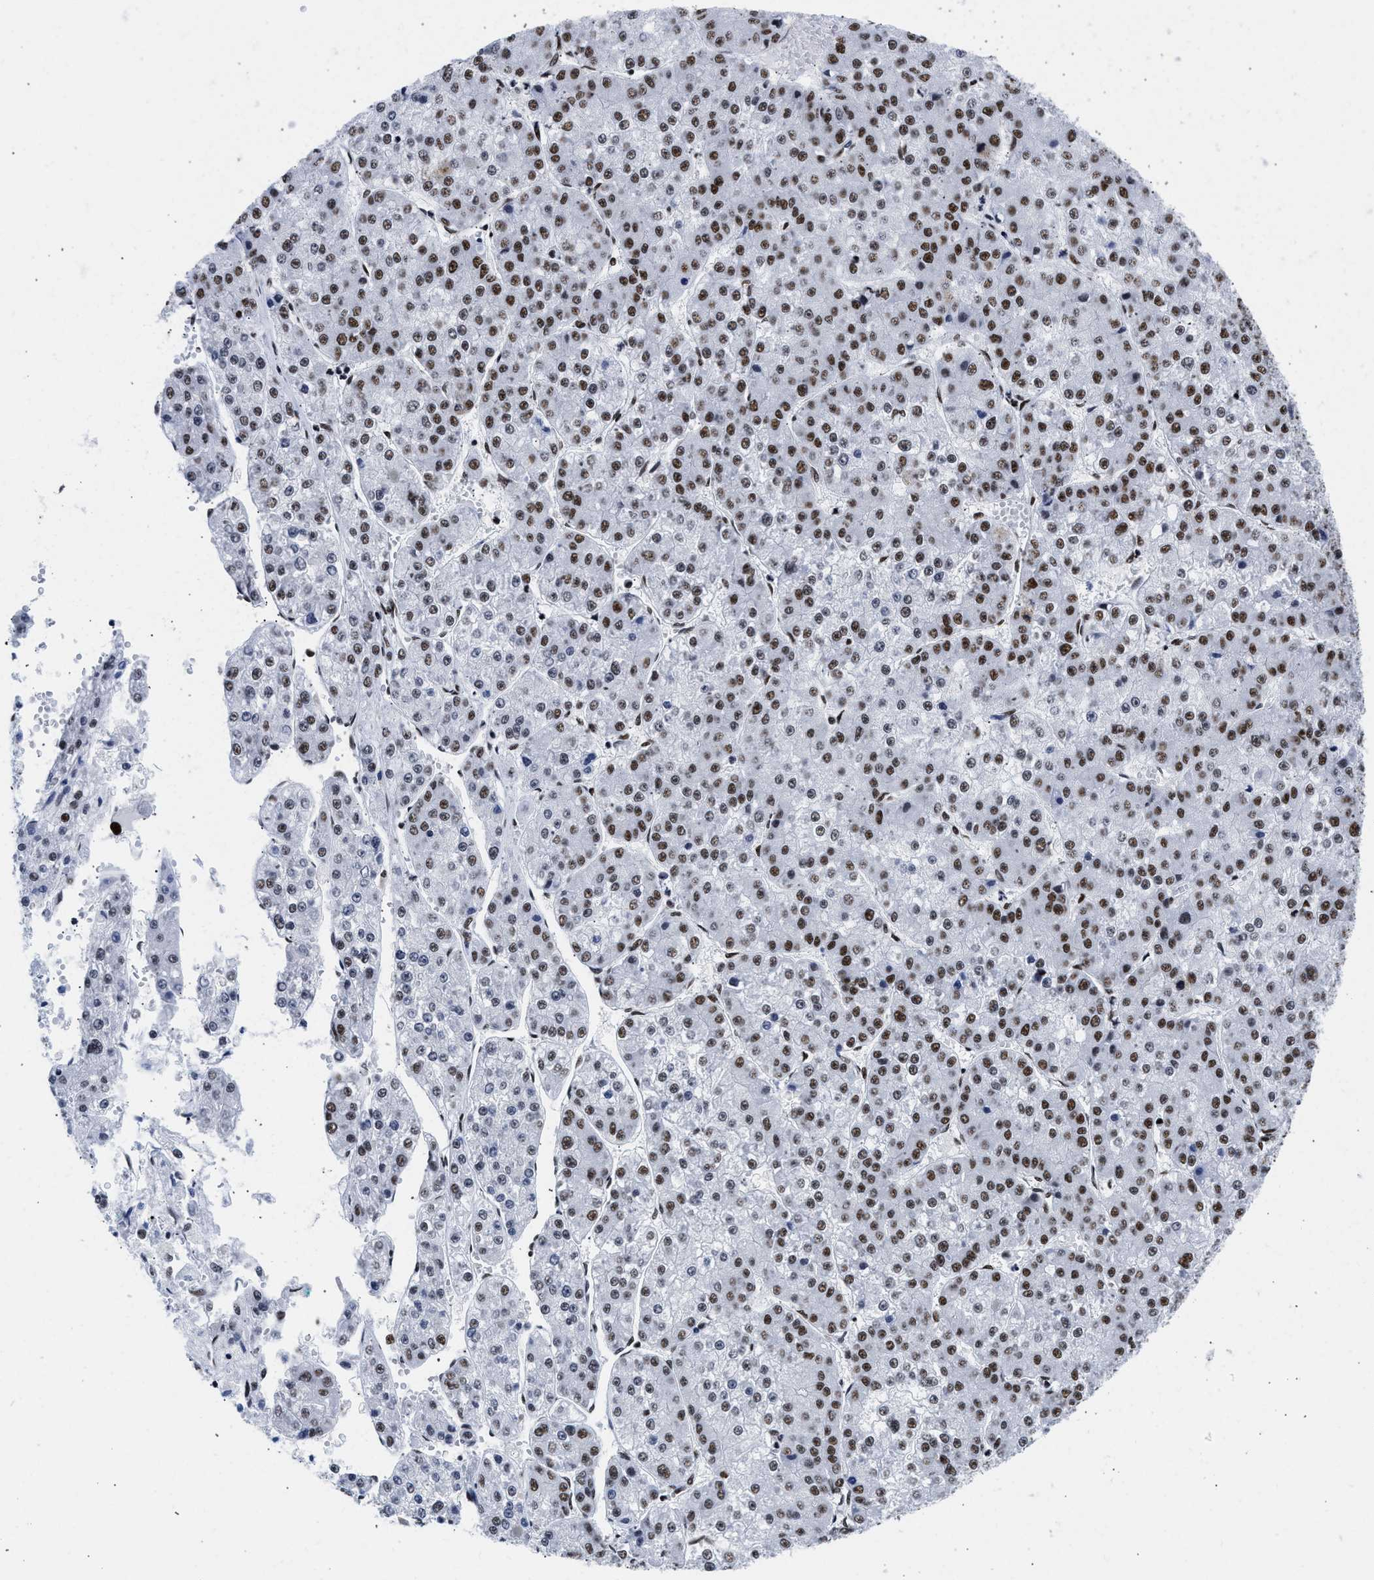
{"staining": {"intensity": "strong", "quantity": ">75%", "location": "nuclear"}, "tissue": "liver cancer", "cell_type": "Tumor cells", "image_type": "cancer", "snomed": [{"axis": "morphology", "description": "Carcinoma, Hepatocellular, NOS"}, {"axis": "topography", "description": "Liver"}], "caption": "This micrograph reveals immunohistochemistry staining of human hepatocellular carcinoma (liver), with high strong nuclear positivity in approximately >75% of tumor cells.", "gene": "RBM8A", "patient": {"sex": "female", "age": 73}}